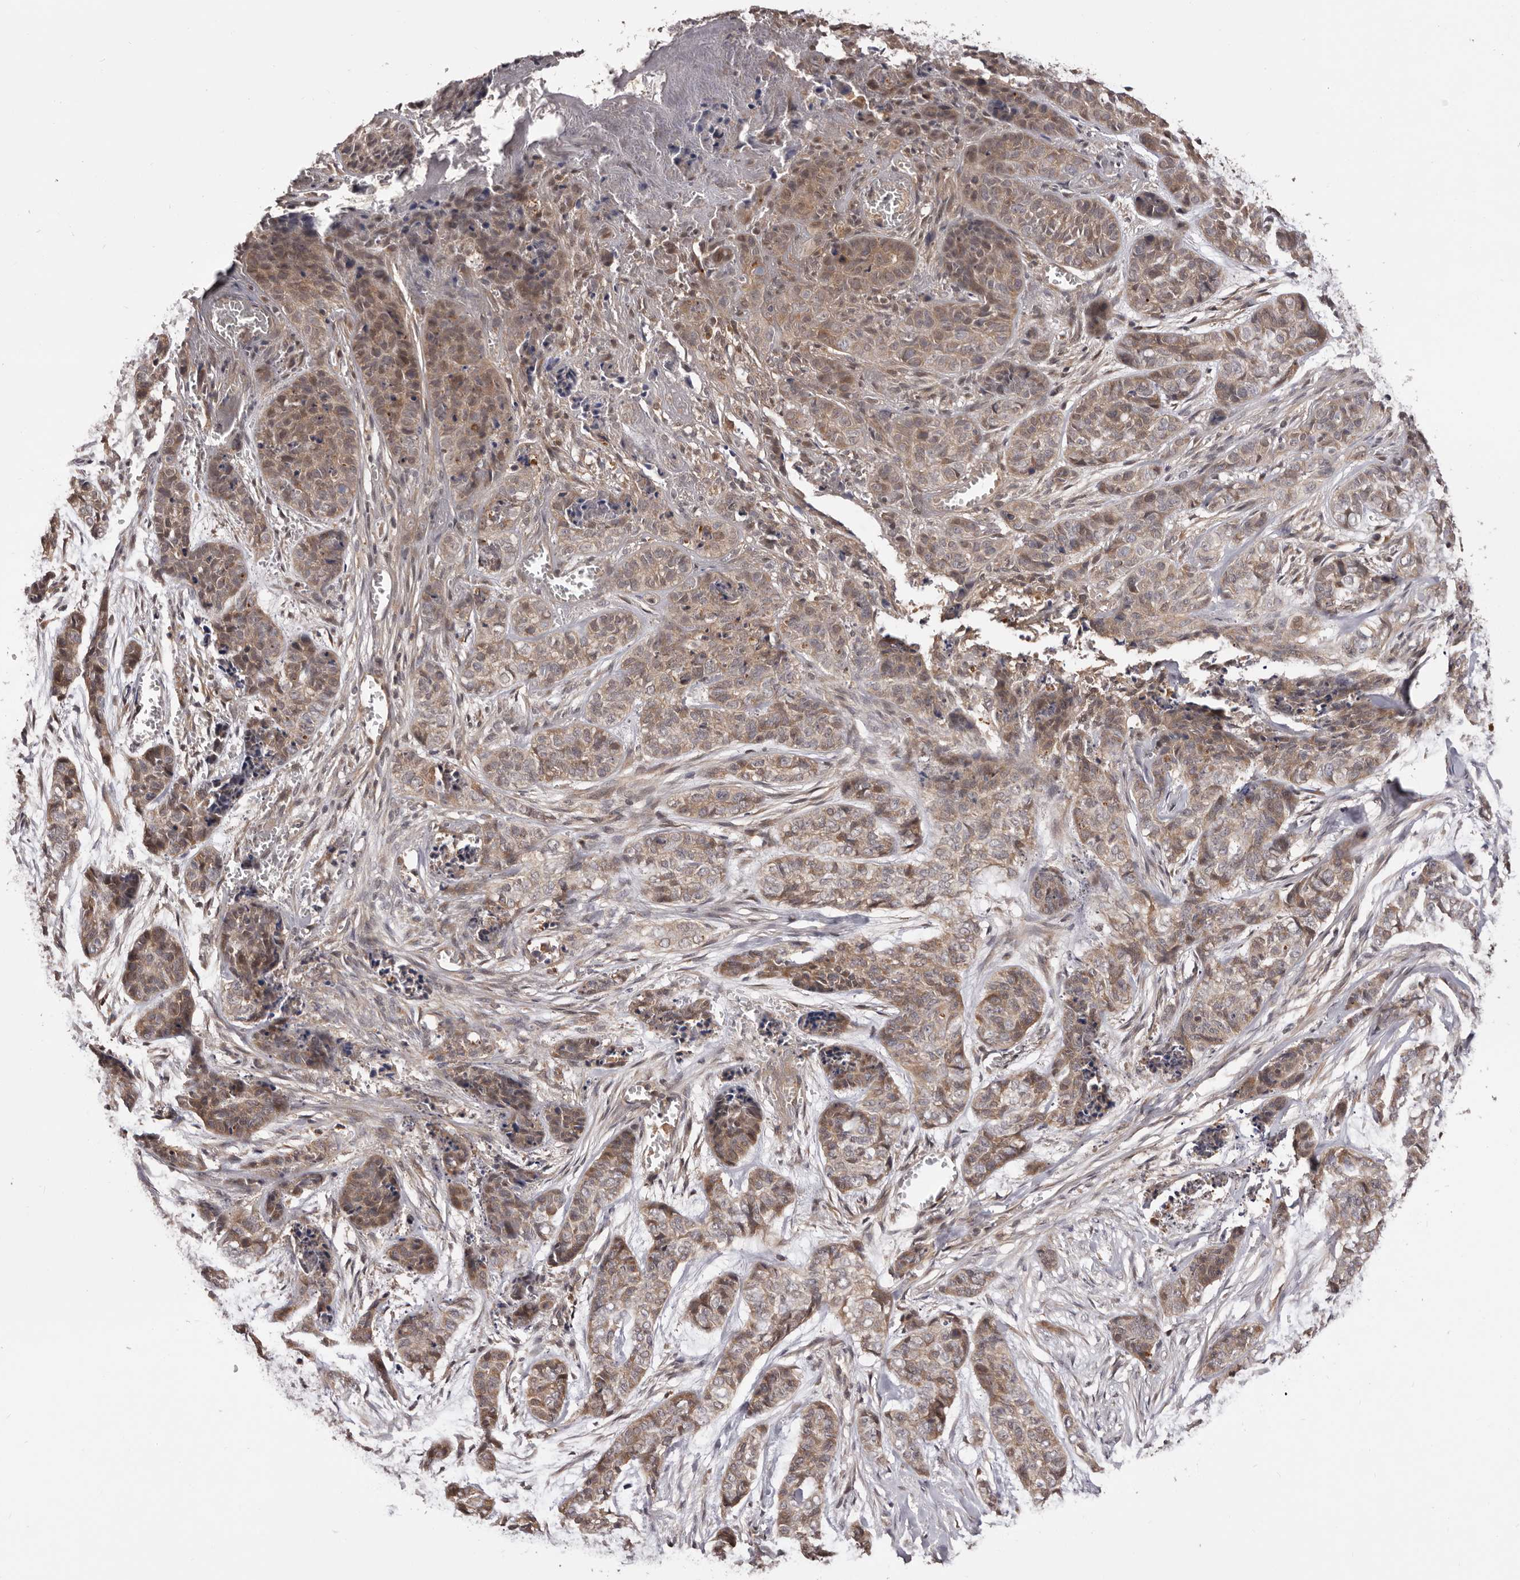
{"staining": {"intensity": "moderate", "quantity": ">75%", "location": "cytoplasmic/membranous"}, "tissue": "skin cancer", "cell_type": "Tumor cells", "image_type": "cancer", "snomed": [{"axis": "morphology", "description": "Basal cell carcinoma"}, {"axis": "topography", "description": "Skin"}], "caption": "This micrograph displays skin cancer stained with immunohistochemistry to label a protein in brown. The cytoplasmic/membranous of tumor cells show moderate positivity for the protein. Nuclei are counter-stained blue.", "gene": "MDP1", "patient": {"sex": "female", "age": 64}}